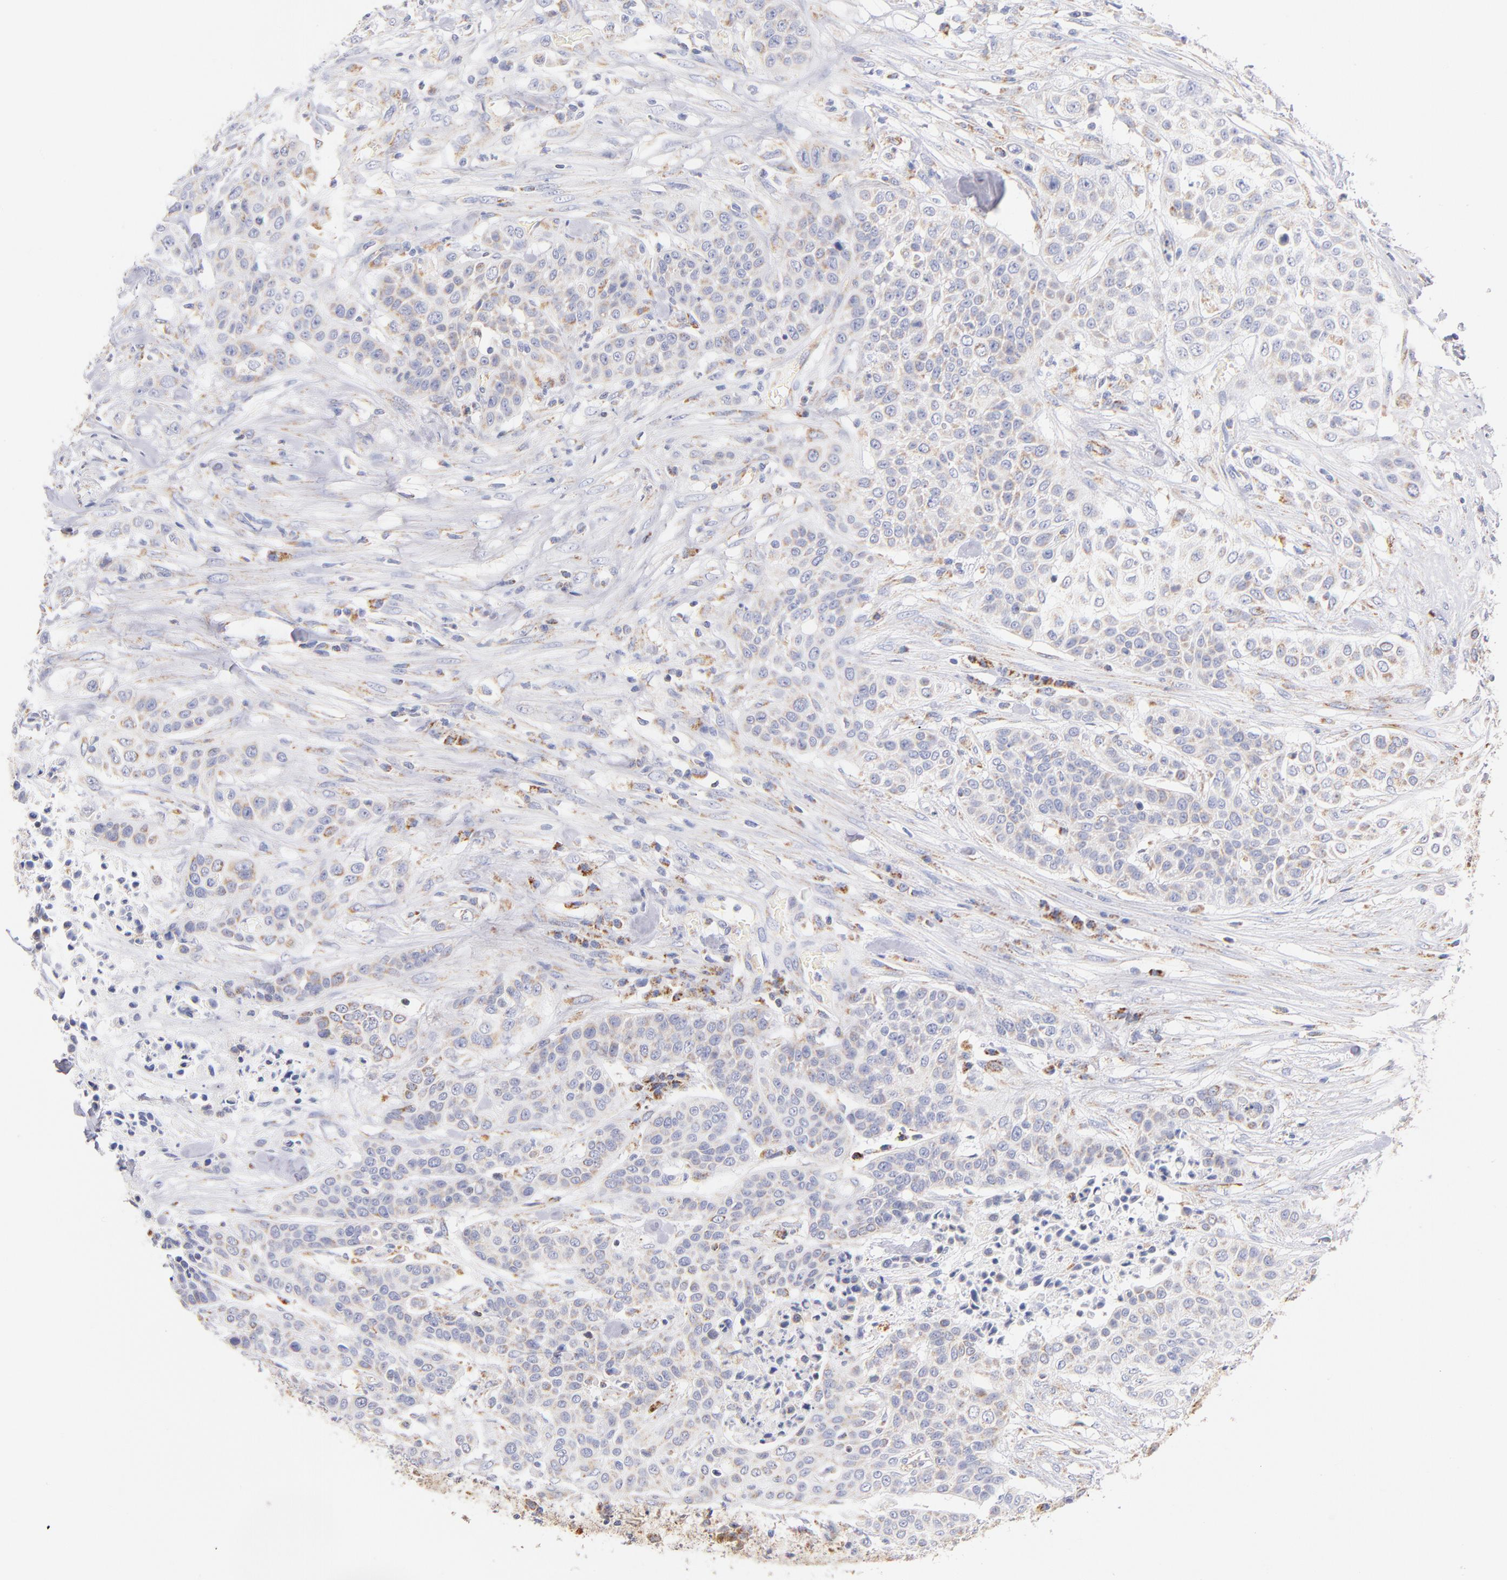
{"staining": {"intensity": "moderate", "quantity": ">75%", "location": "cytoplasmic/membranous"}, "tissue": "urothelial cancer", "cell_type": "Tumor cells", "image_type": "cancer", "snomed": [{"axis": "morphology", "description": "Urothelial carcinoma, High grade"}, {"axis": "topography", "description": "Urinary bladder"}], "caption": "Moderate cytoplasmic/membranous protein staining is identified in approximately >75% of tumor cells in urothelial cancer.", "gene": "AIFM1", "patient": {"sex": "male", "age": 74}}